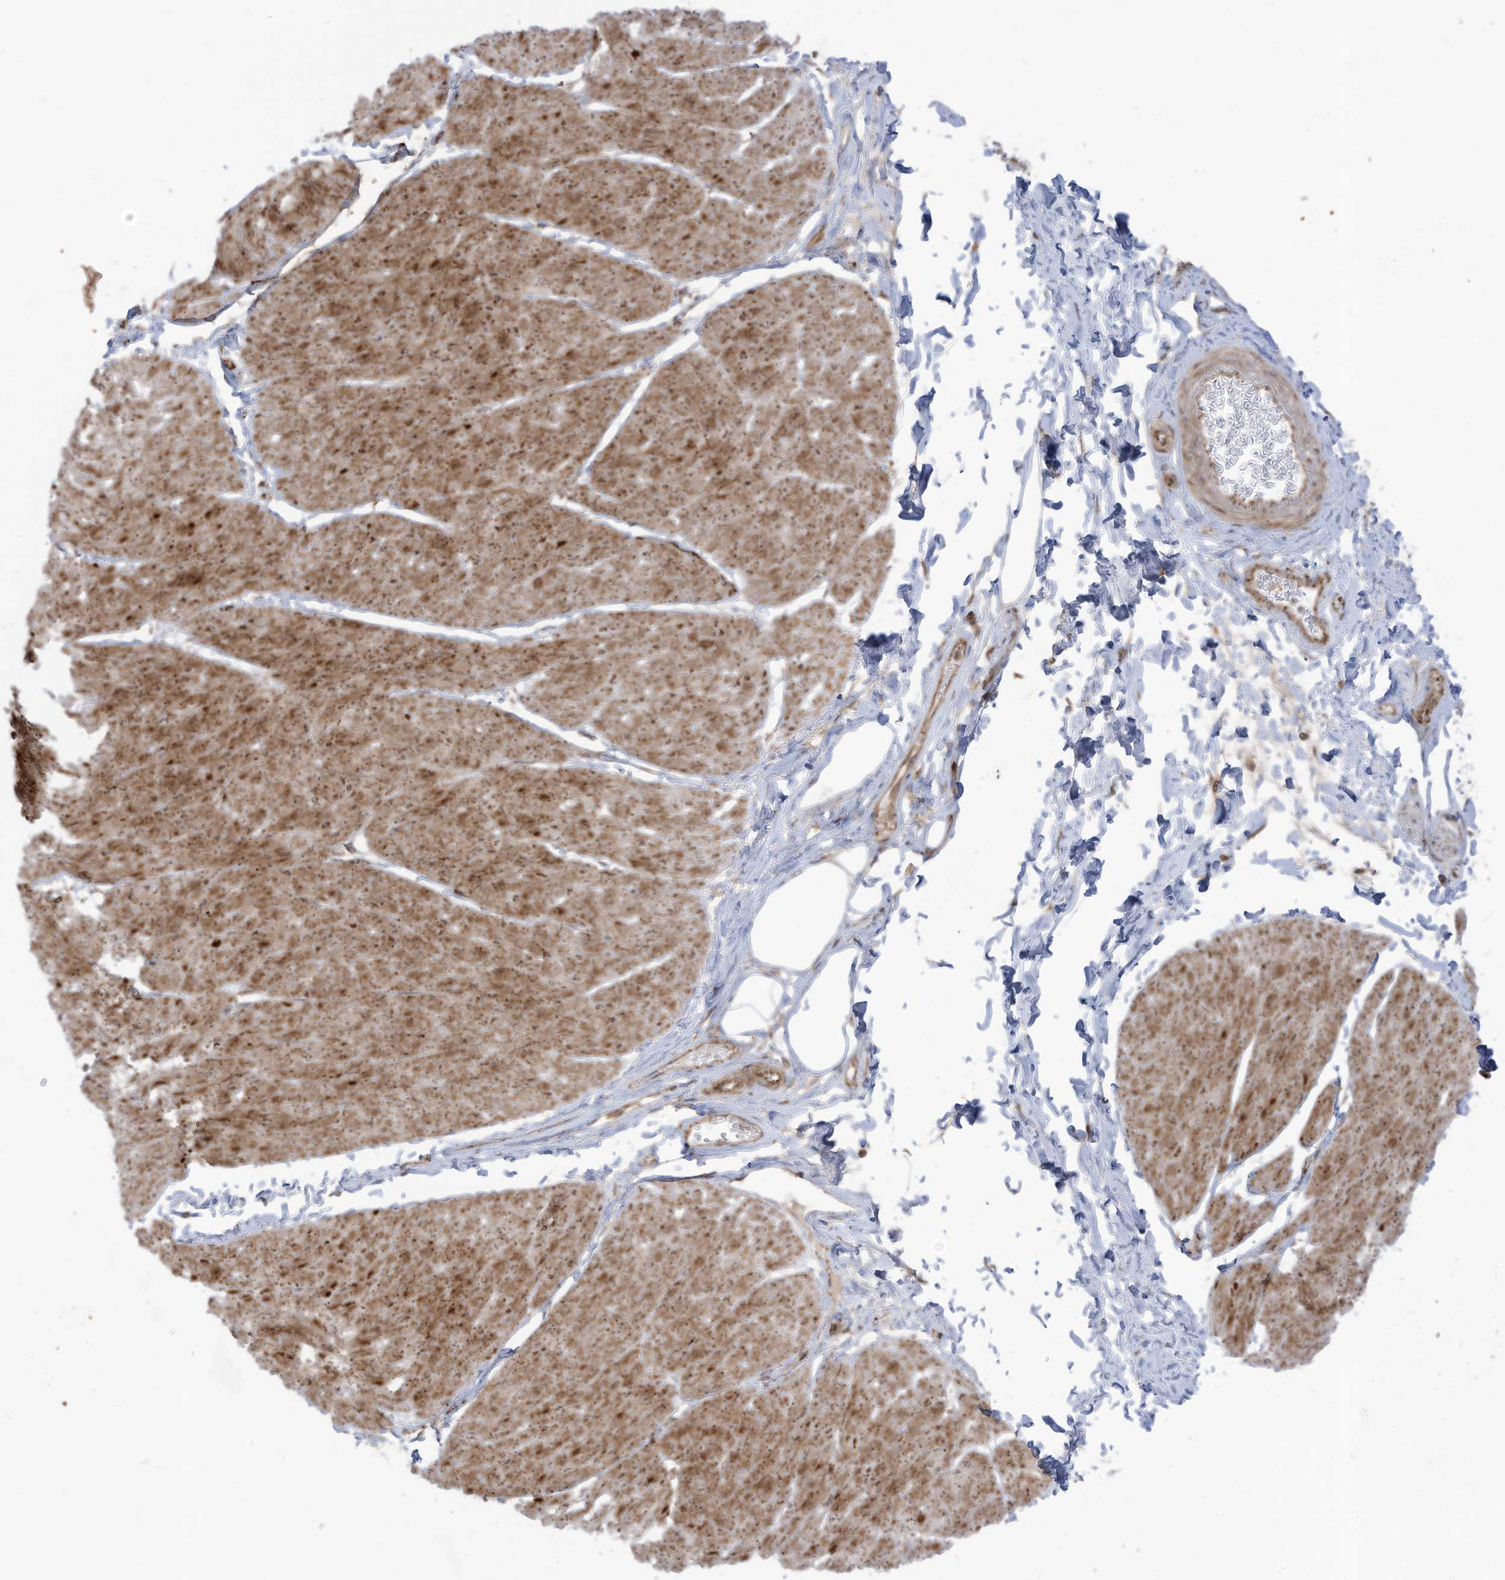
{"staining": {"intensity": "moderate", "quantity": ">75%", "location": "cytoplasmic/membranous"}, "tissue": "smooth muscle", "cell_type": "Smooth muscle cells", "image_type": "normal", "snomed": [{"axis": "morphology", "description": "Urothelial carcinoma, High grade"}, {"axis": "topography", "description": "Urinary bladder"}], "caption": "A histopathology image showing moderate cytoplasmic/membranous expression in approximately >75% of smooth muscle cells in unremarkable smooth muscle, as visualized by brown immunohistochemical staining.", "gene": "TRIM67", "patient": {"sex": "male", "age": 46}}